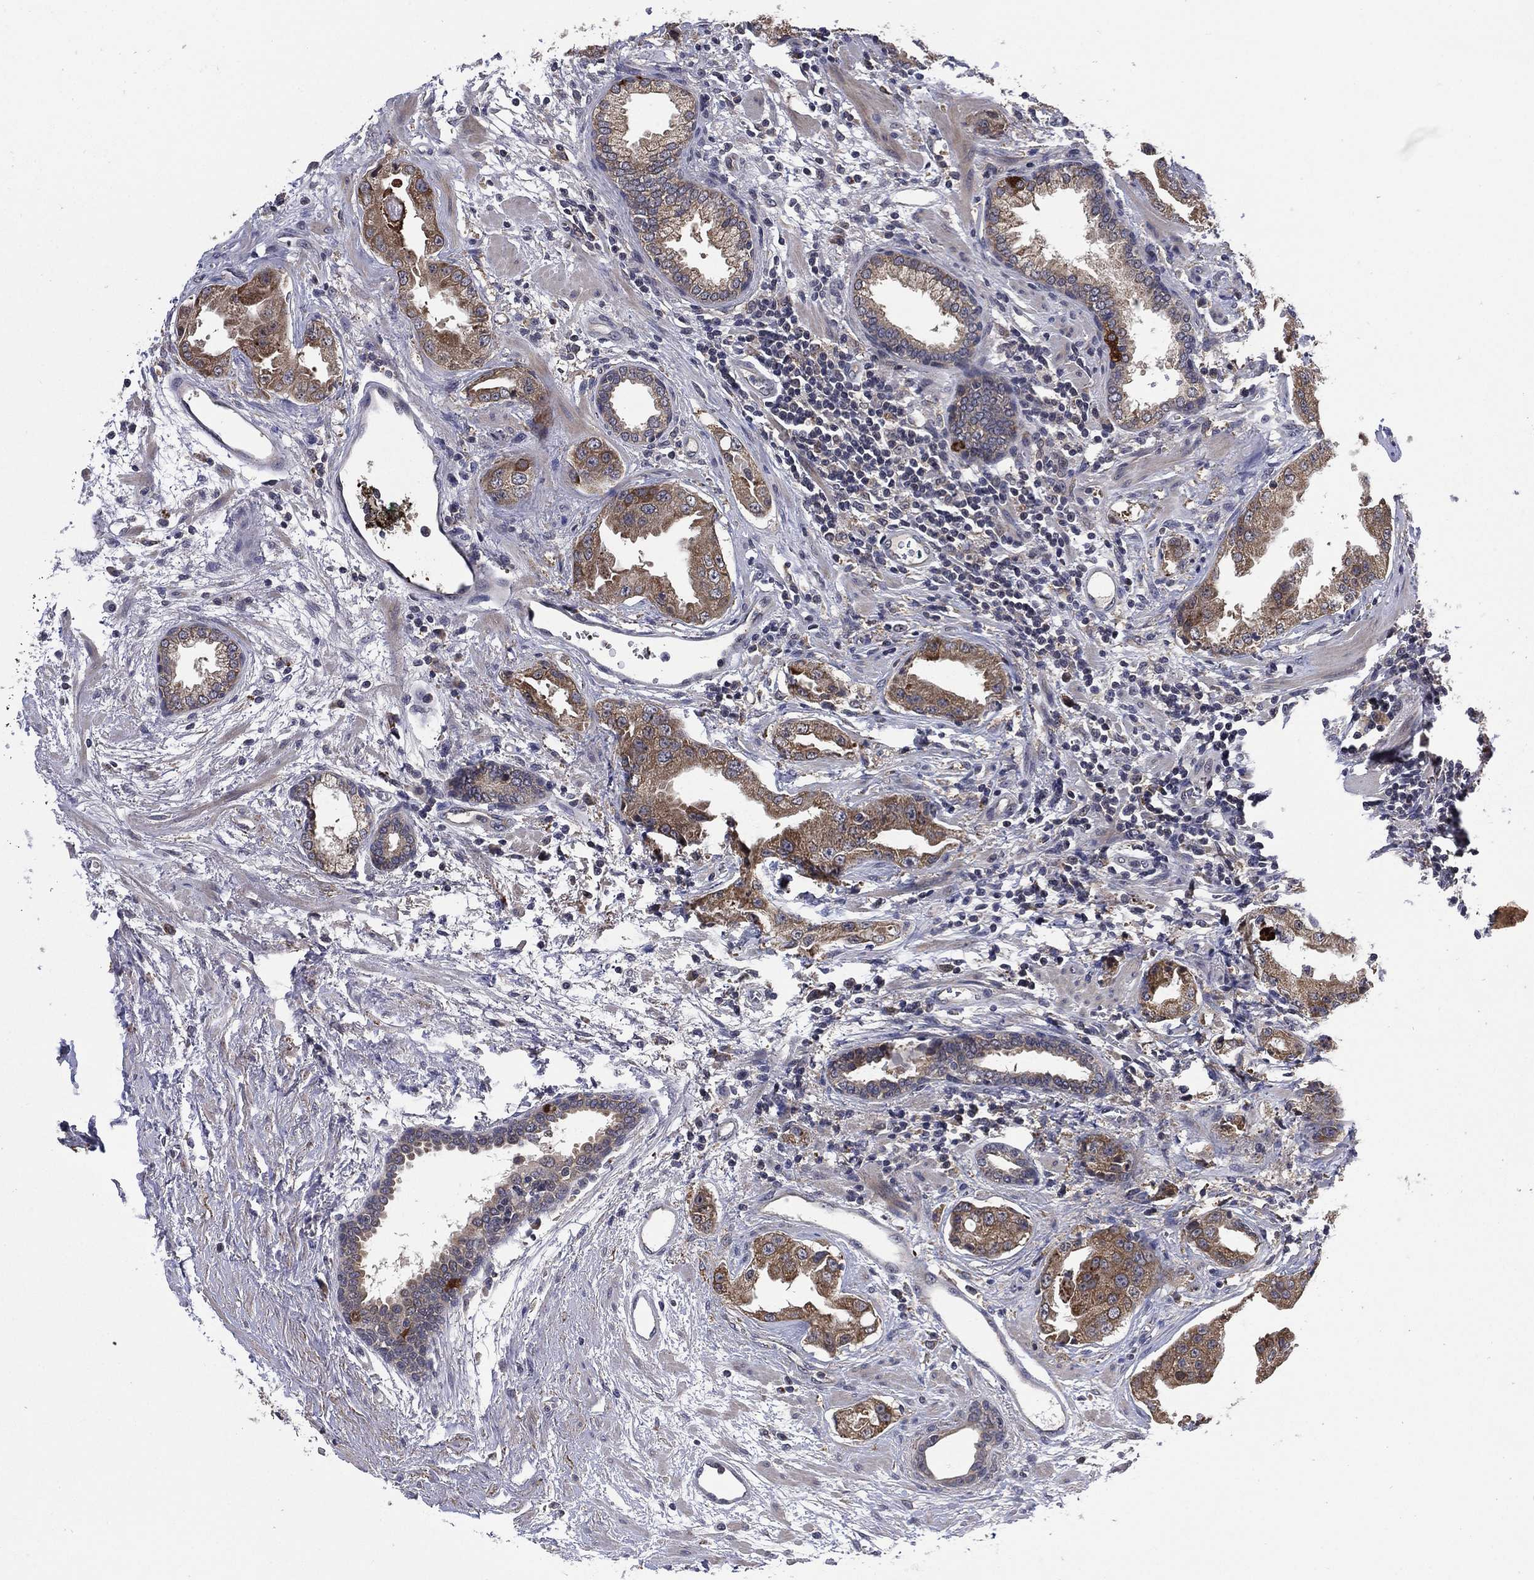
{"staining": {"intensity": "moderate", "quantity": "25%-75%", "location": "cytoplasmic/membranous"}, "tissue": "prostate cancer", "cell_type": "Tumor cells", "image_type": "cancer", "snomed": [{"axis": "morphology", "description": "Adenocarcinoma, Low grade"}, {"axis": "topography", "description": "Prostate"}], "caption": "Protein analysis of prostate cancer tissue reveals moderate cytoplasmic/membranous positivity in approximately 25%-75% of tumor cells.", "gene": "SELENOO", "patient": {"sex": "male", "age": 62}}